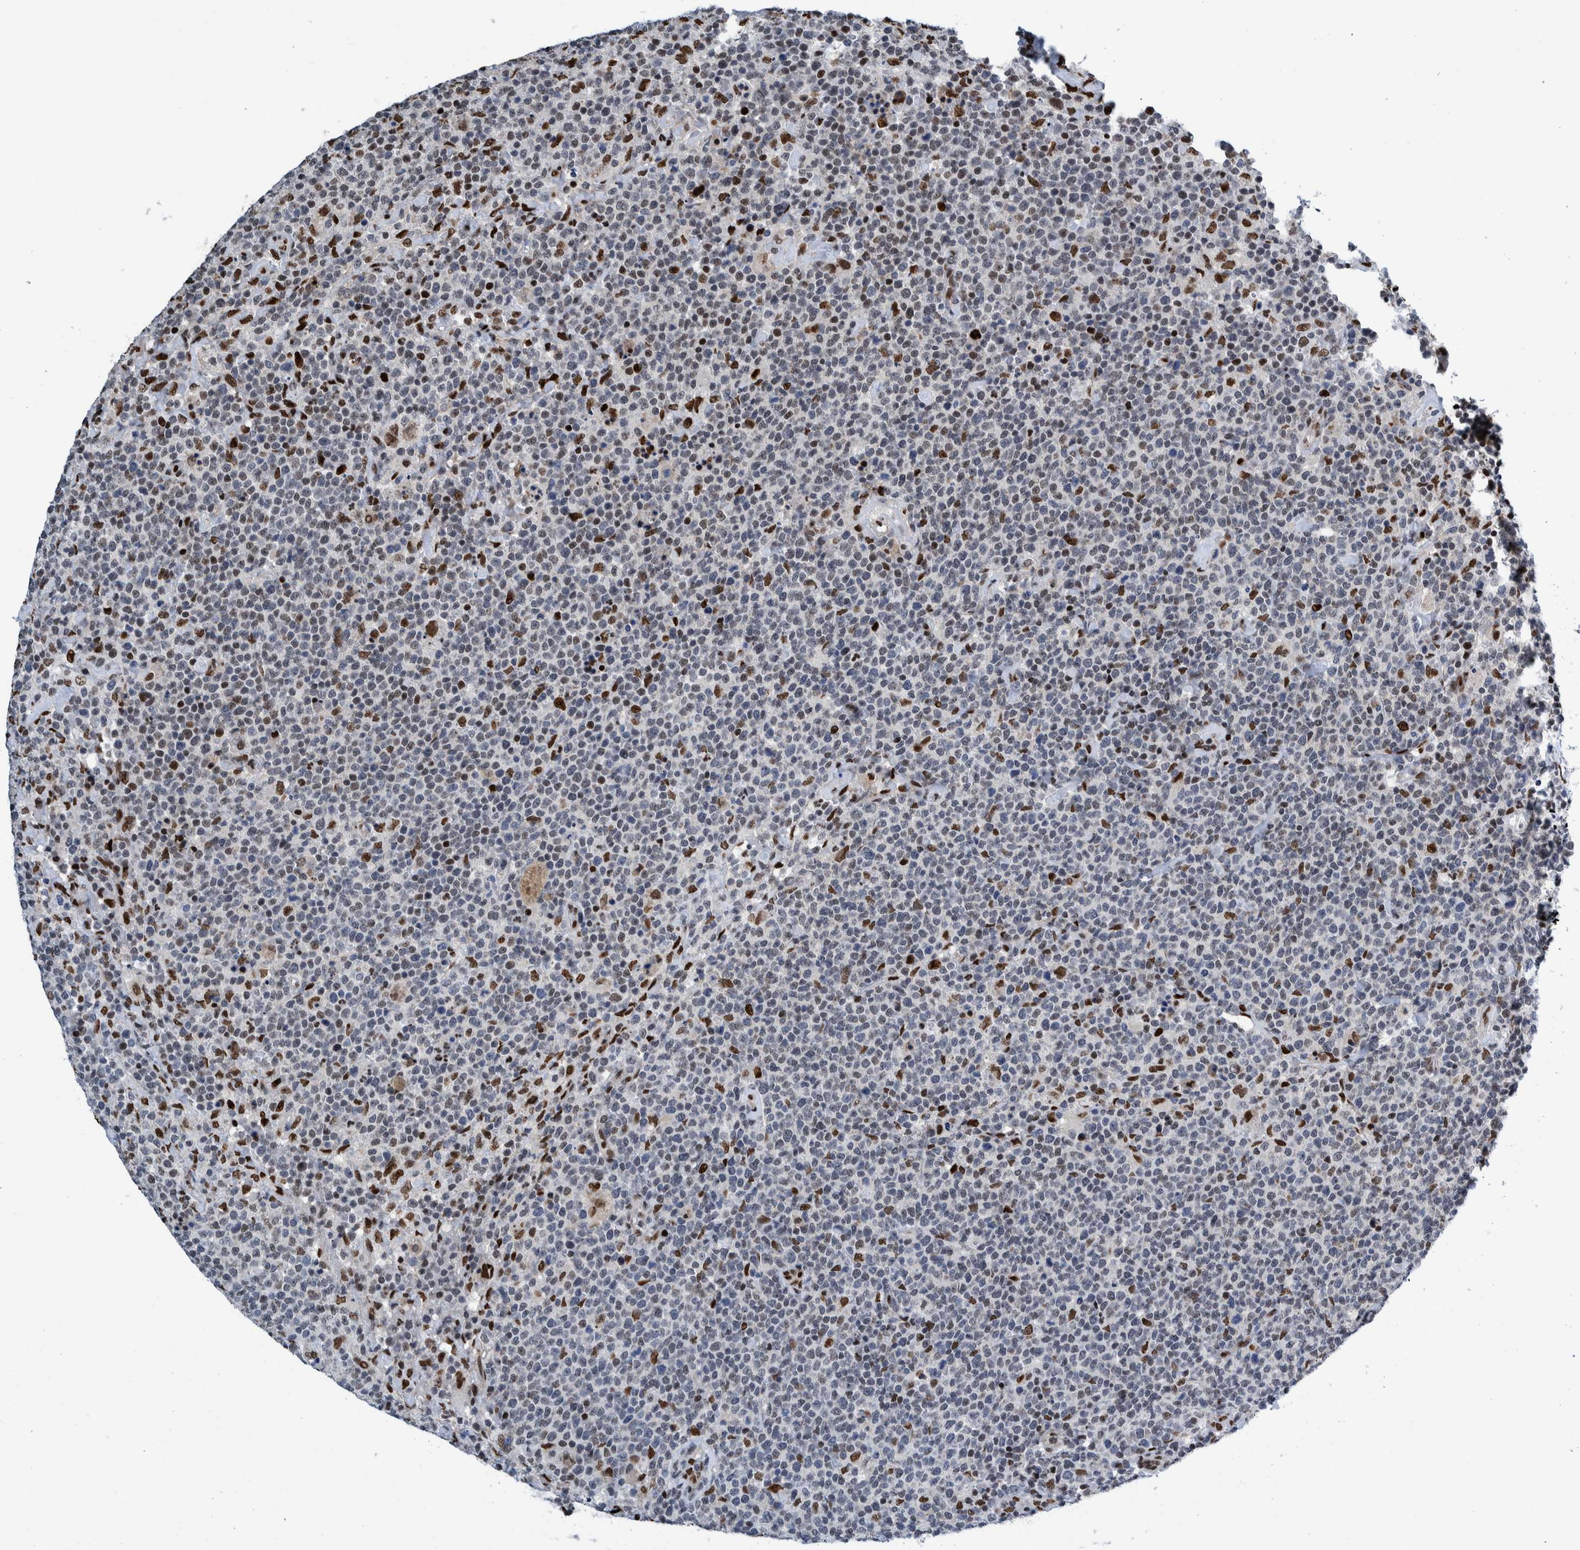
{"staining": {"intensity": "strong", "quantity": "25%-75%", "location": "nuclear"}, "tissue": "lymphoma", "cell_type": "Tumor cells", "image_type": "cancer", "snomed": [{"axis": "morphology", "description": "Malignant lymphoma, non-Hodgkin's type, High grade"}, {"axis": "topography", "description": "Lymph node"}], "caption": "Immunohistochemical staining of malignant lymphoma, non-Hodgkin's type (high-grade) displays strong nuclear protein staining in approximately 25%-75% of tumor cells. (DAB = brown stain, brightfield microscopy at high magnification).", "gene": "HEATR9", "patient": {"sex": "male", "age": 61}}